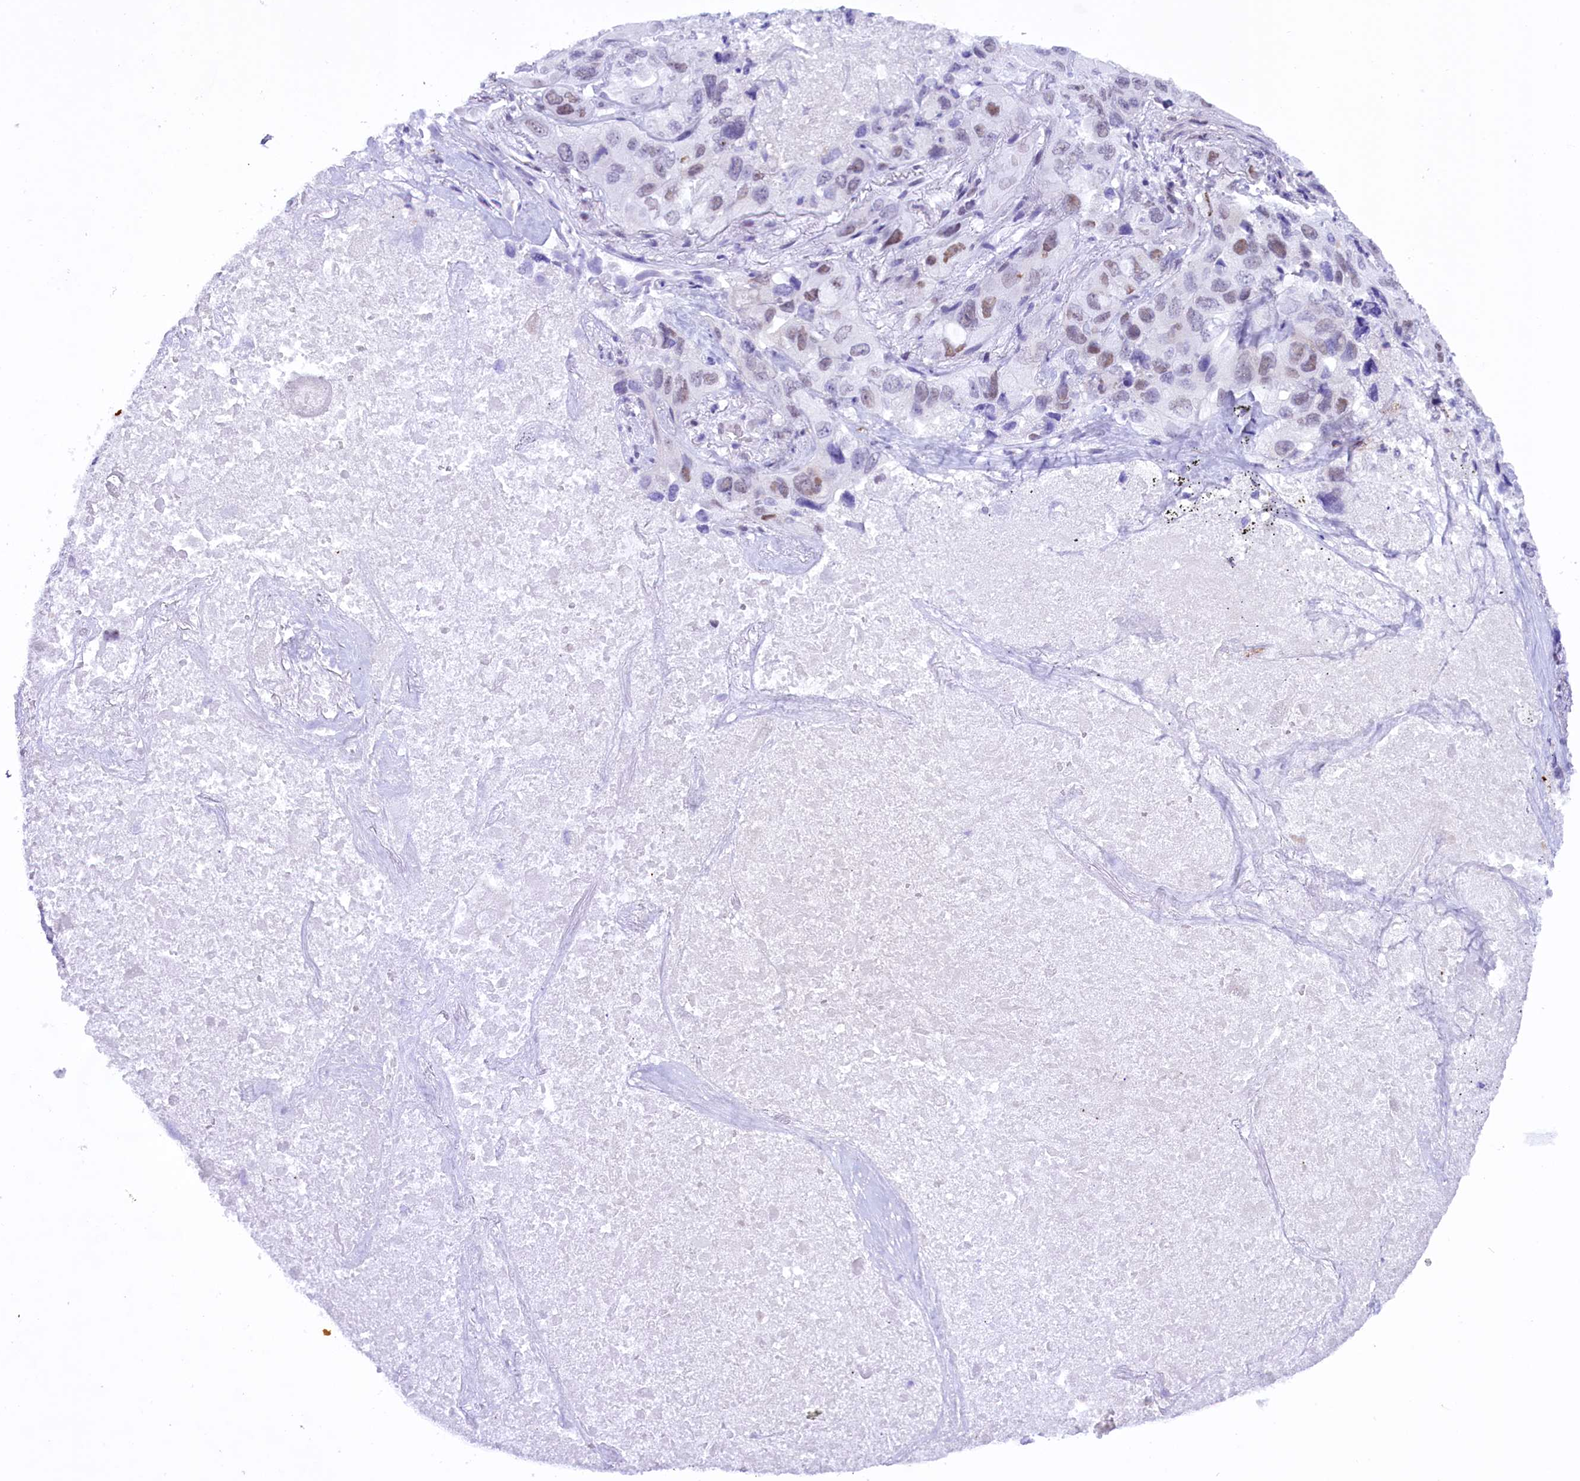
{"staining": {"intensity": "weak", "quantity": "<25%", "location": "nuclear"}, "tissue": "lung cancer", "cell_type": "Tumor cells", "image_type": "cancer", "snomed": [{"axis": "morphology", "description": "Squamous cell carcinoma, NOS"}, {"axis": "topography", "description": "Lung"}], "caption": "Tumor cells are negative for brown protein staining in squamous cell carcinoma (lung). (Immunohistochemistry (ihc), brightfield microscopy, high magnification).", "gene": "RPS6KB1", "patient": {"sex": "female", "age": 73}}